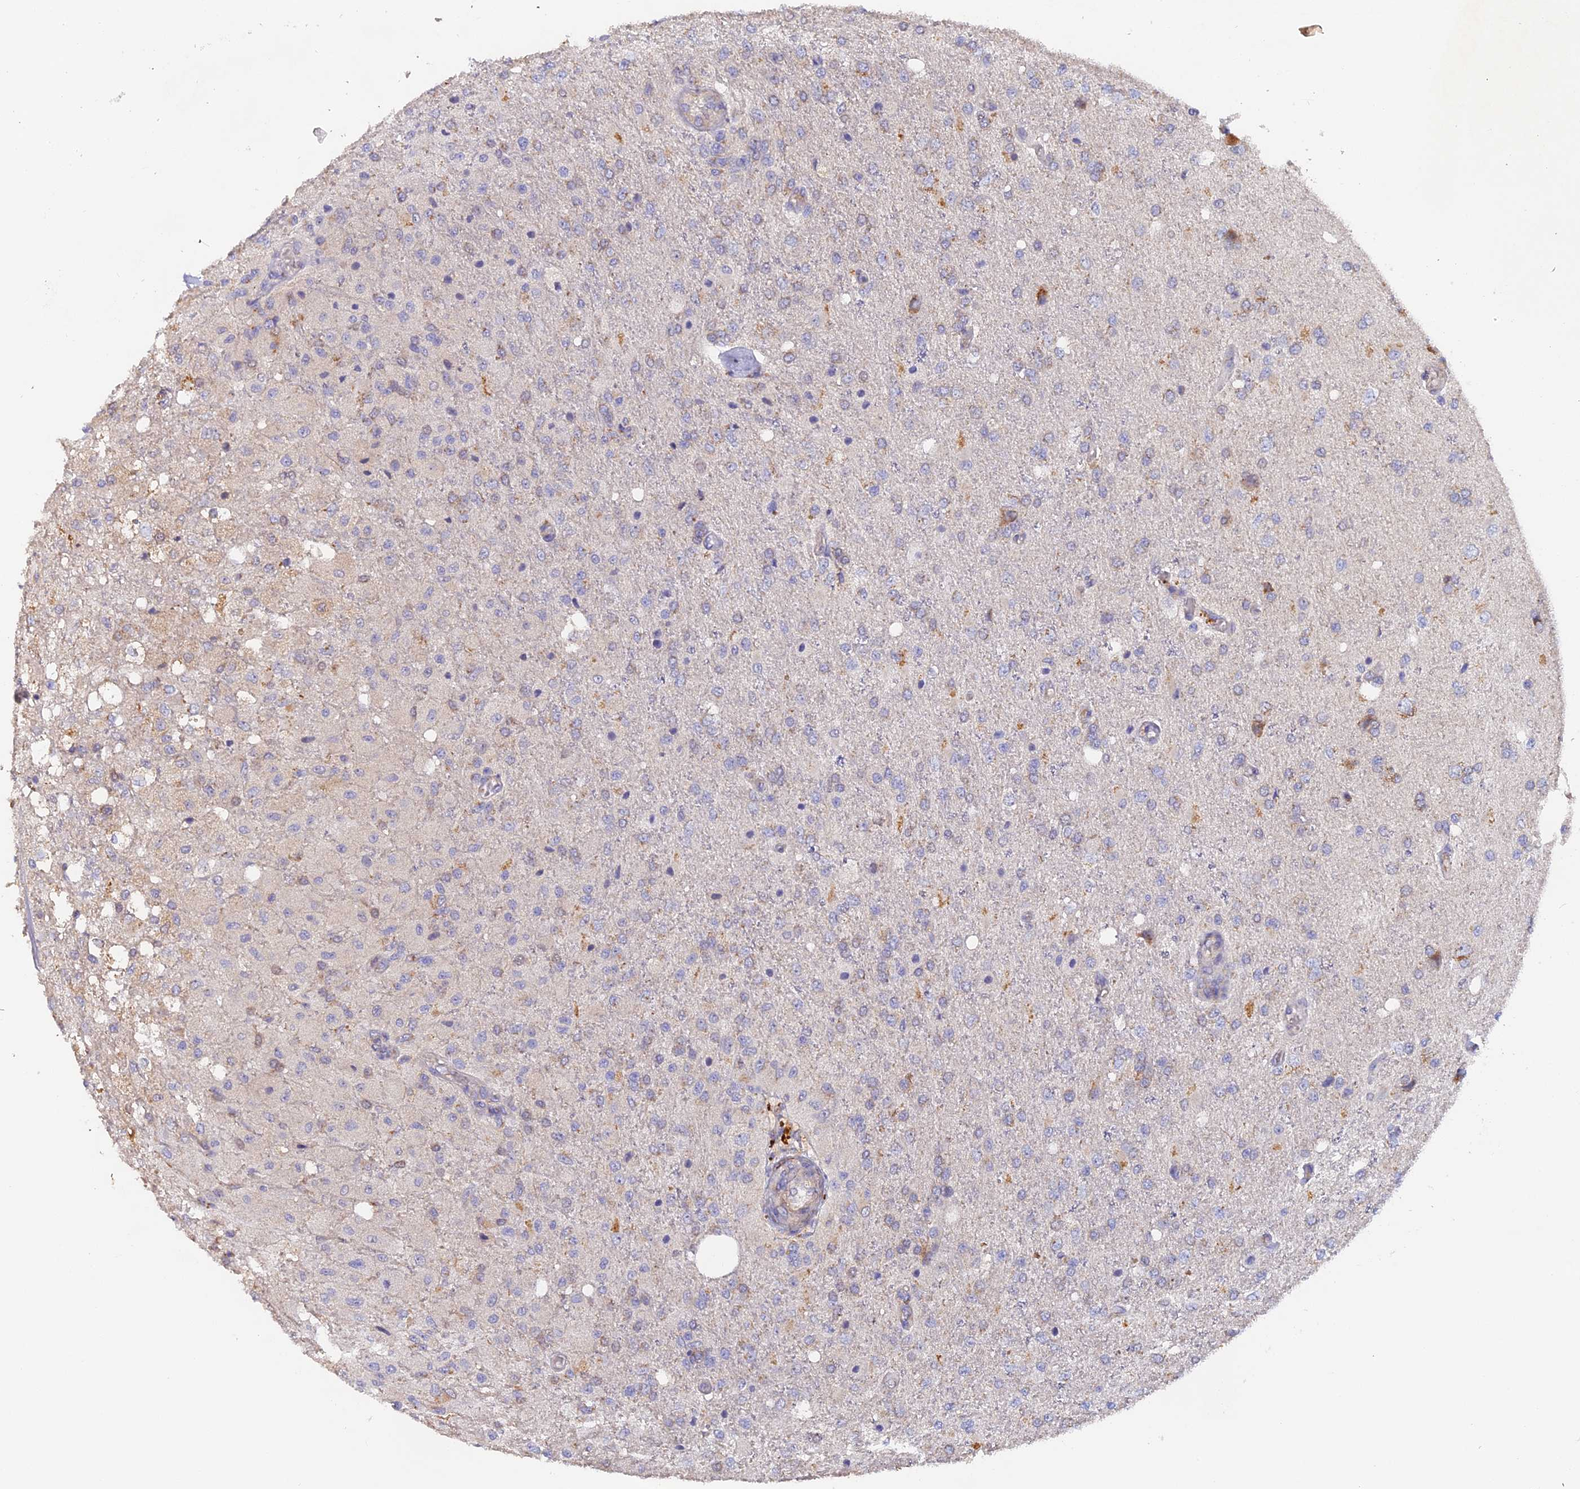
{"staining": {"intensity": "negative", "quantity": "none", "location": "none"}, "tissue": "glioma", "cell_type": "Tumor cells", "image_type": "cancer", "snomed": [{"axis": "morphology", "description": "Normal tissue, NOS"}, {"axis": "morphology", "description": "Glioma, malignant, High grade"}, {"axis": "topography", "description": "Cerebral cortex"}], "caption": "Immunohistochemistry (IHC) of human malignant high-grade glioma exhibits no expression in tumor cells. (Brightfield microscopy of DAB immunohistochemistry at high magnification).", "gene": "TANGO6", "patient": {"sex": "male", "age": 77}}